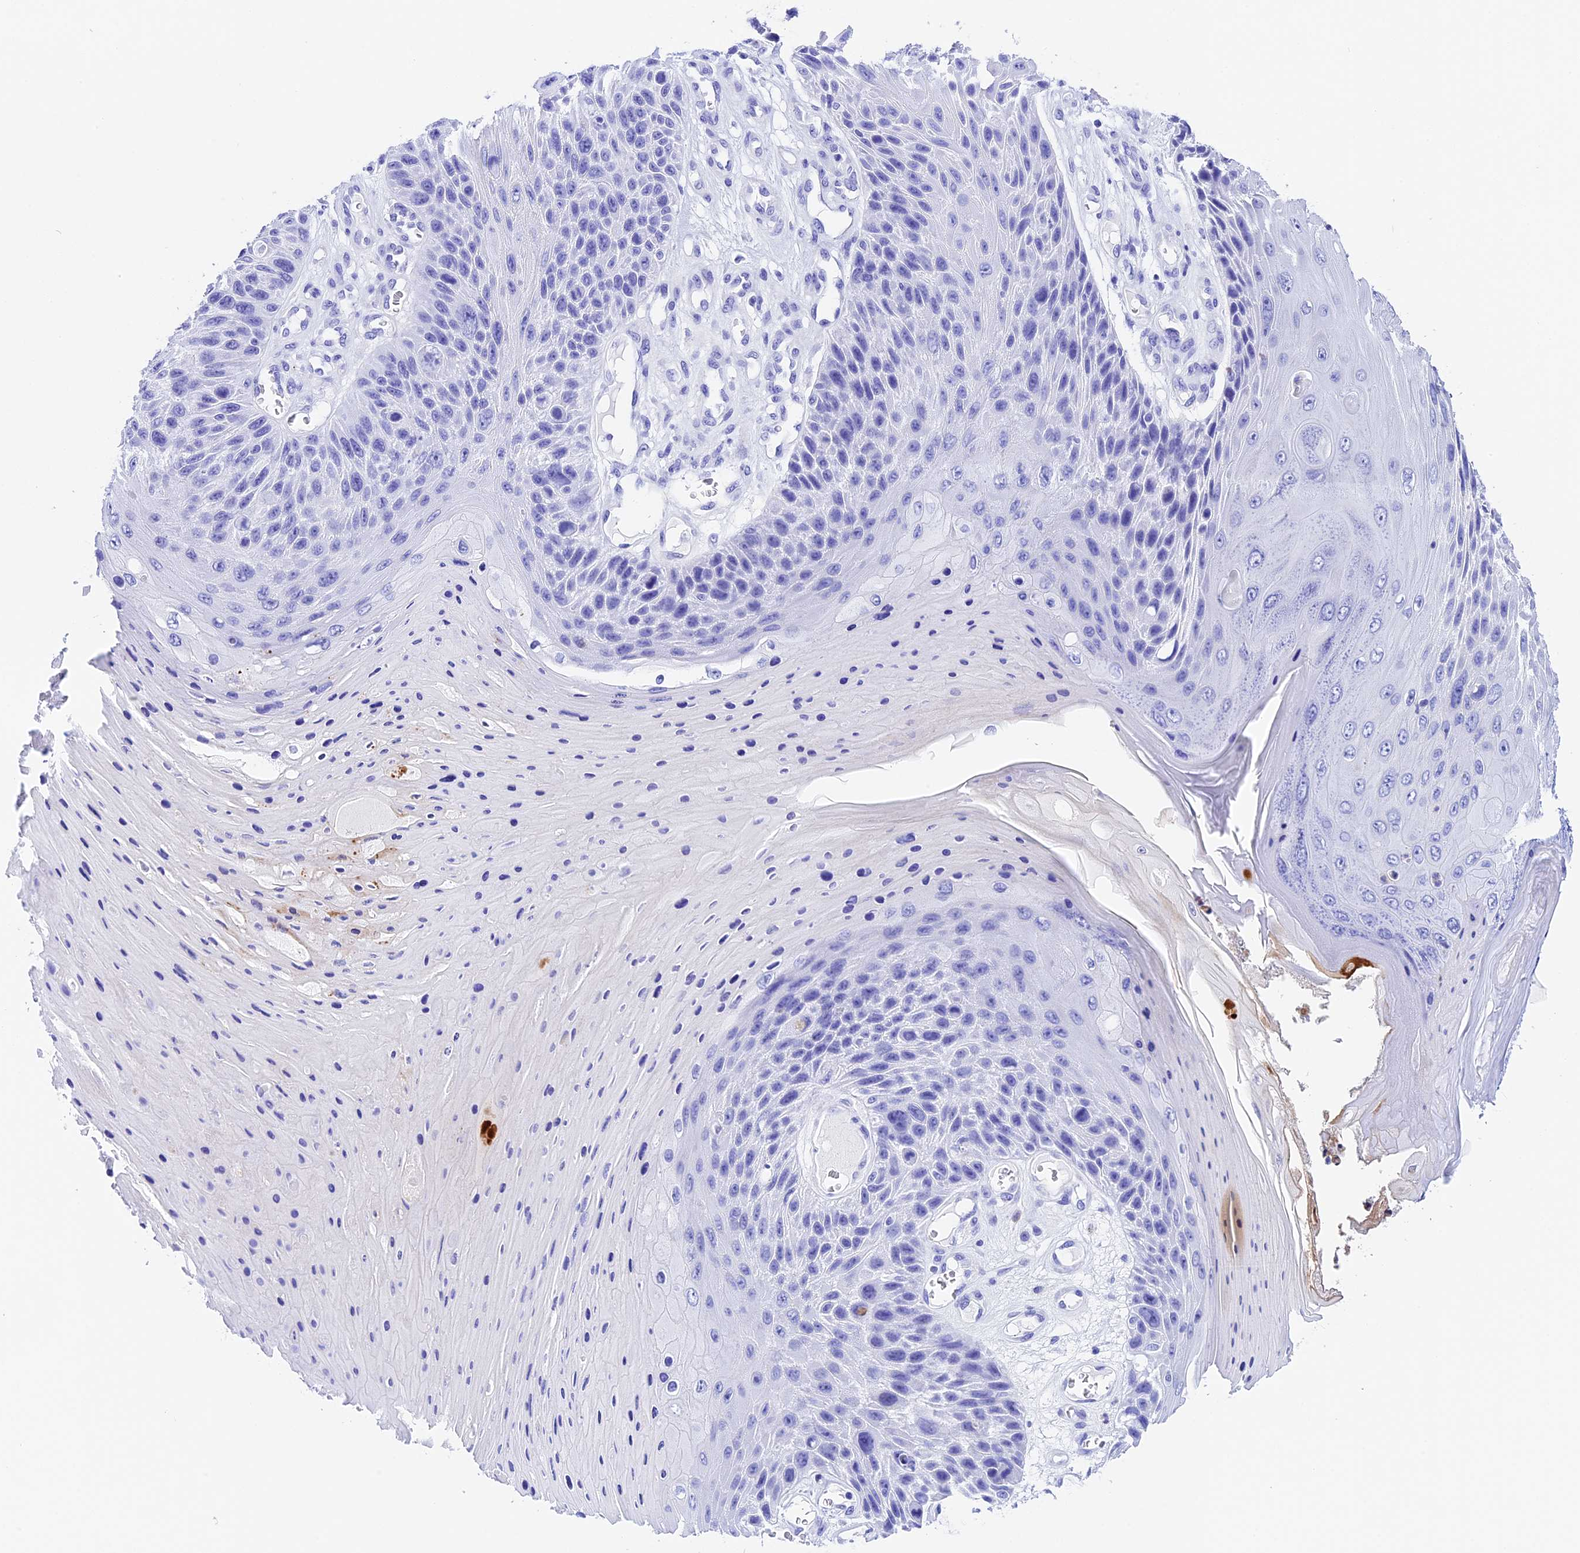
{"staining": {"intensity": "negative", "quantity": "none", "location": "none"}, "tissue": "skin cancer", "cell_type": "Tumor cells", "image_type": "cancer", "snomed": [{"axis": "morphology", "description": "Squamous cell carcinoma, NOS"}, {"axis": "topography", "description": "Skin"}], "caption": "High power microscopy micrograph of an immunohistochemistry micrograph of squamous cell carcinoma (skin), revealing no significant positivity in tumor cells.", "gene": "PSG11", "patient": {"sex": "female", "age": 88}}